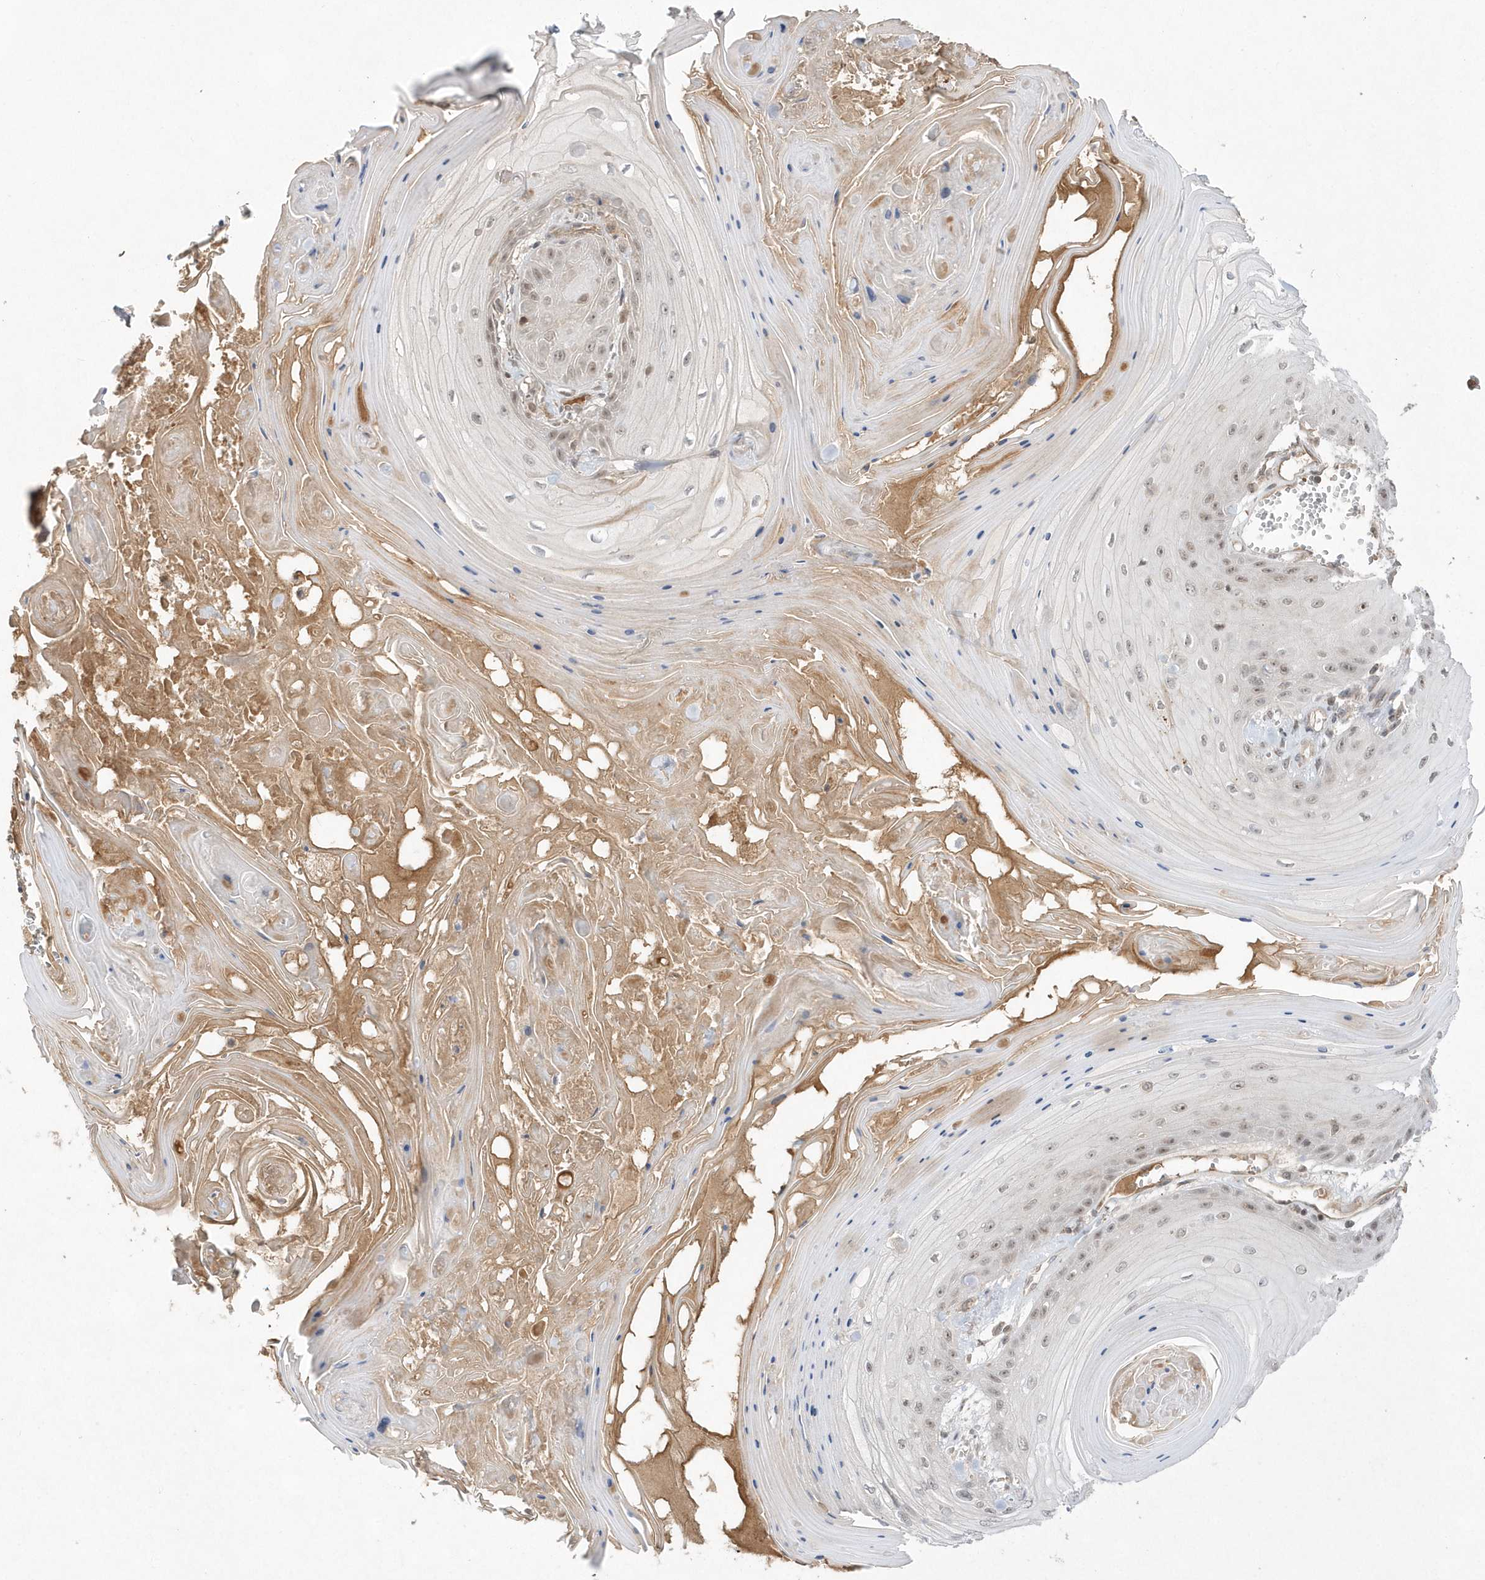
{"staining": {"intensity": "weak", "quantity": "<25%", "location": "nuclear"}, "tissue": "skin cancer", "cell_type": "Tumor cells", "image_type": "cancer", "snomed": [{"axis": "morphology", "description": "Squamous cell carcinoma, NOS"}, {"axis": "topography", "description": "Skin"}], "caption": "Immunohistochemistry (IHC) photomicrograph of neoplastic tissue: skin cancer (squamous cell carcinoma) stained with DAB (3,3'-diaminobenzidine) exhibits no significant protein expression in tumor cells.", "gene": "TMEM132B", "patient": {"sex": "male", "age": 74}}